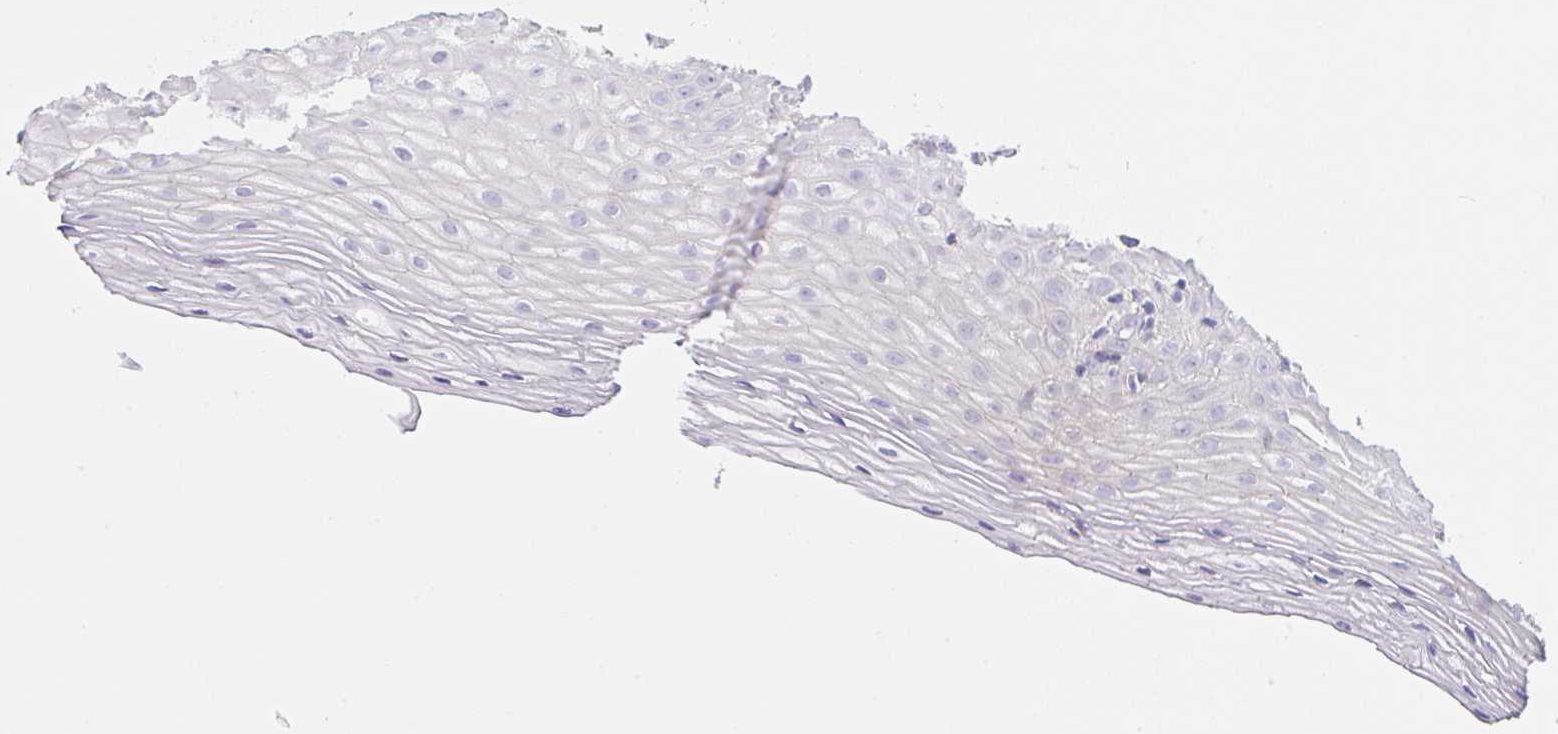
{"staining": {"intensity": "negative", "quantity": "none", "location": "none"}, "tissue": "cervix", "cell_type": "Glandular cells", "image_type": "normal", "snomed": [{"axis": "morphology", "description": "Normal tissue, NOS"}, {"axis": "topography", "description": "Cervix"}], "caption": "Human cervix stained for a protein using immunohistochemistry exhibits no staining in glandular cells.", "gene": "LYVE1", "patient": {"sex": "female", "age": 36}}